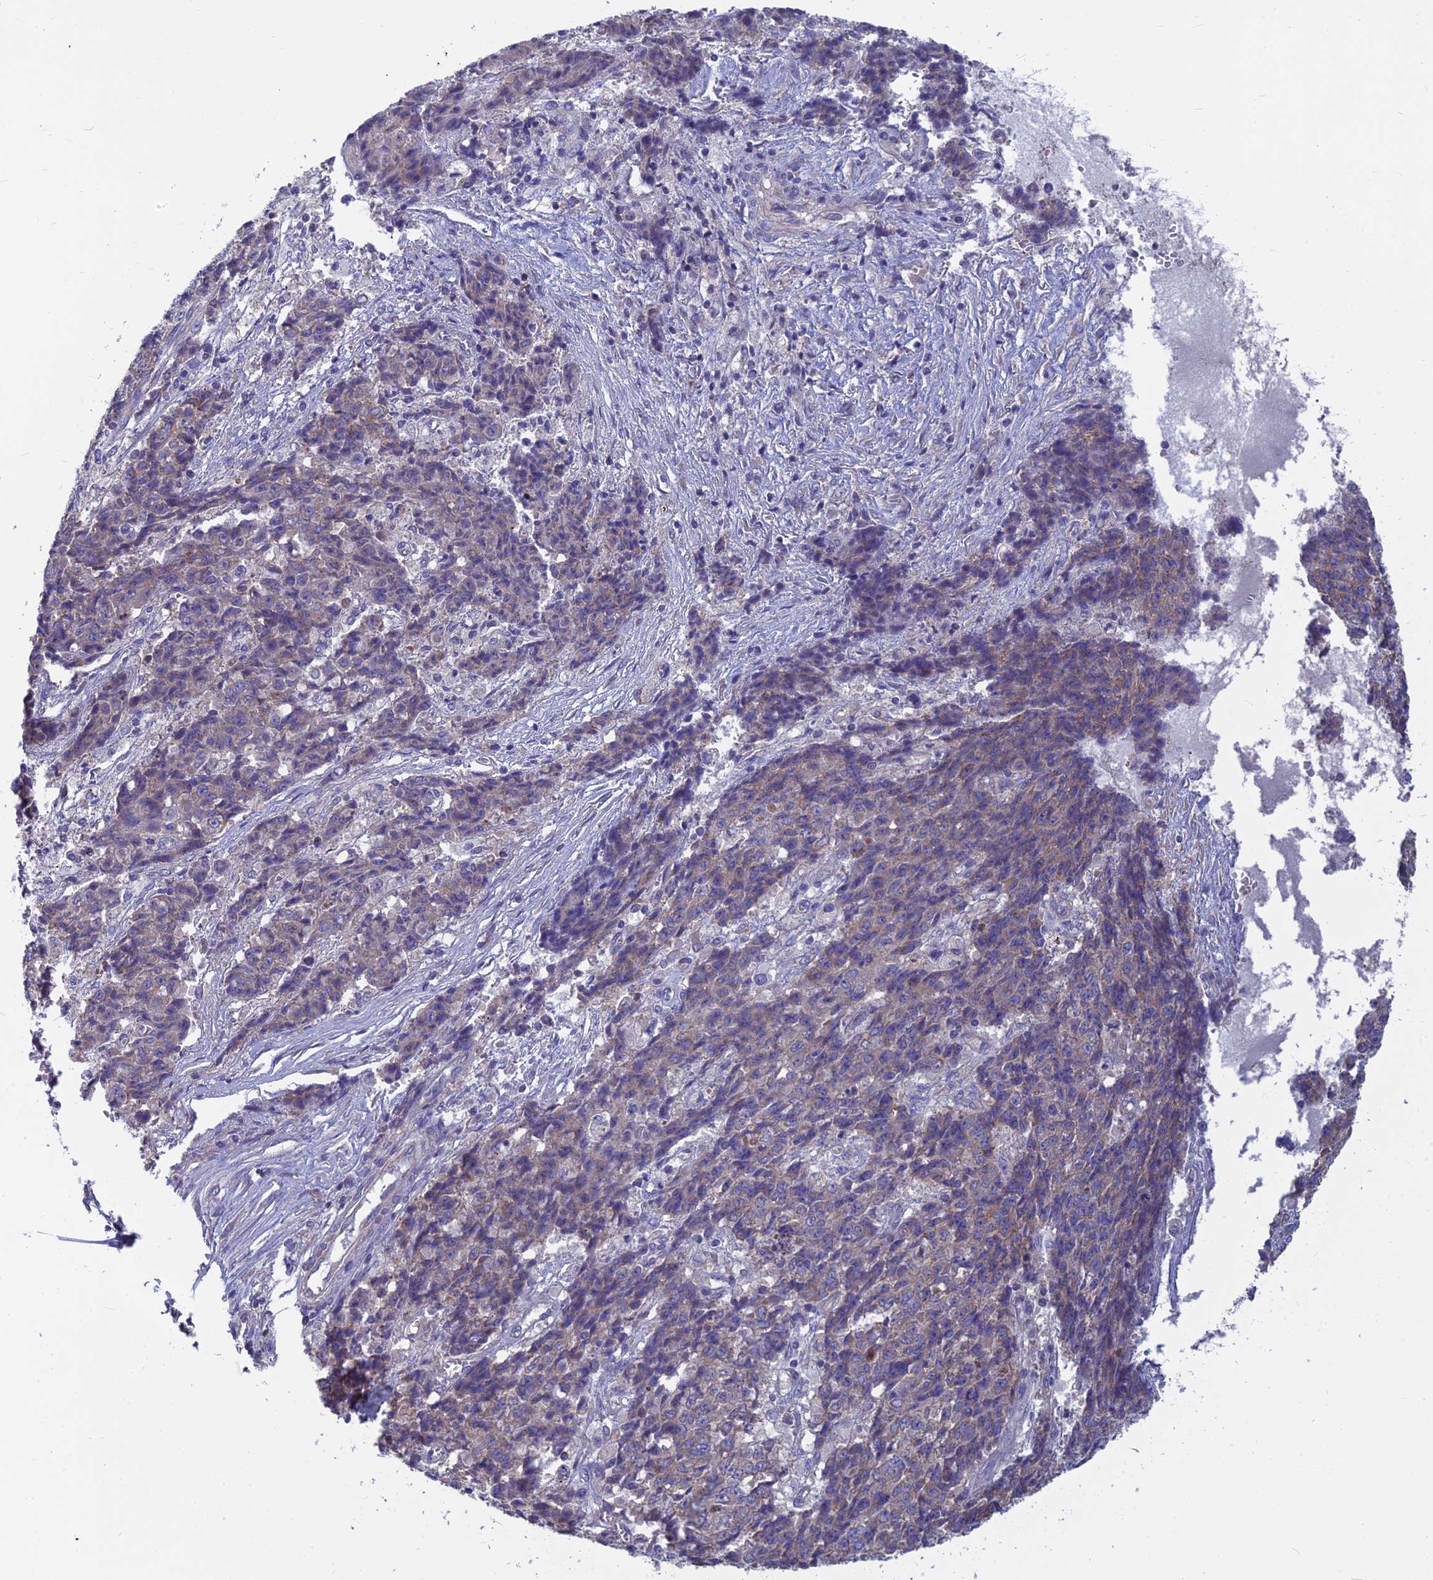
{"staining": {"intensity": "weak", "quantity": "<25%", "location": "cytoplasmic/membranous"}, "tissue": "ovarian cancer", "cell_type": "Tumor cells", "image_type": "cancer", "snomed": [{"axis": "morphology", "description": "Carcinoma, endometroid"}, {"axis": "topography", "description": "Ovary"}], "caption": "Tumor cells are negative for protein expression in human endometroid carcinoma (ovarian).", "gene": "COX20", "patient": {"sex": "female", "age": 42}}